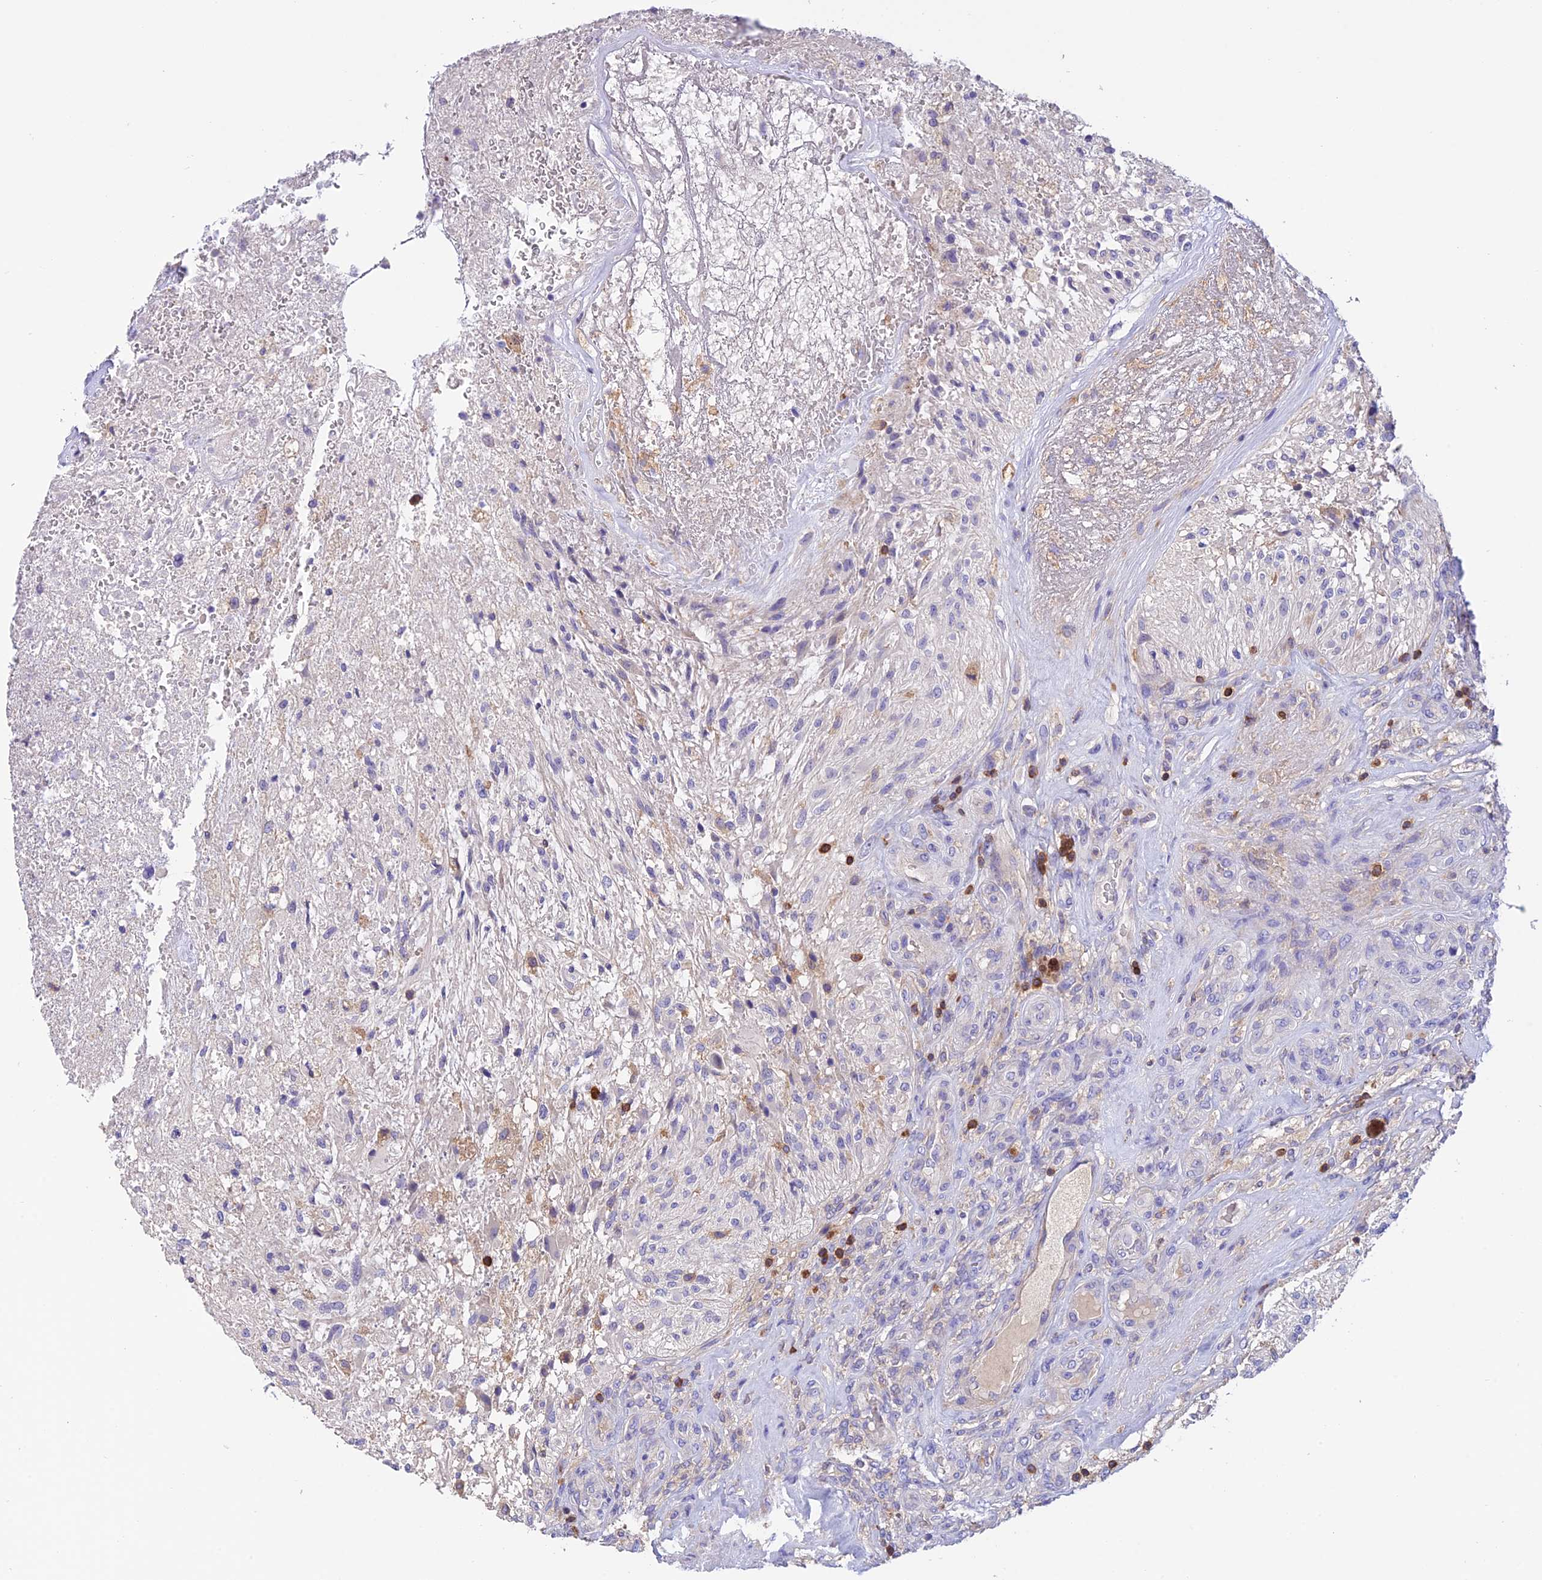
{"staining": {"intensity": "negative", "quantity": "none", "location": "none"}, "tissue": "glioma", "cell_type": "Tumor cells", "image_type": "cancer", "snomed": [{"axis": "morphology", "description": "Glioma, malignant, High grade"}, {"axis": "topography", "description": "Brain"}], "caption": "Immunohistochemistry (IHC) photomicrograph of human glioma stained for a protein (brown), which reveals no positivity in tumor cells.", "gene": "LPXN", "patient": {"sex": "male", "age": 56}}